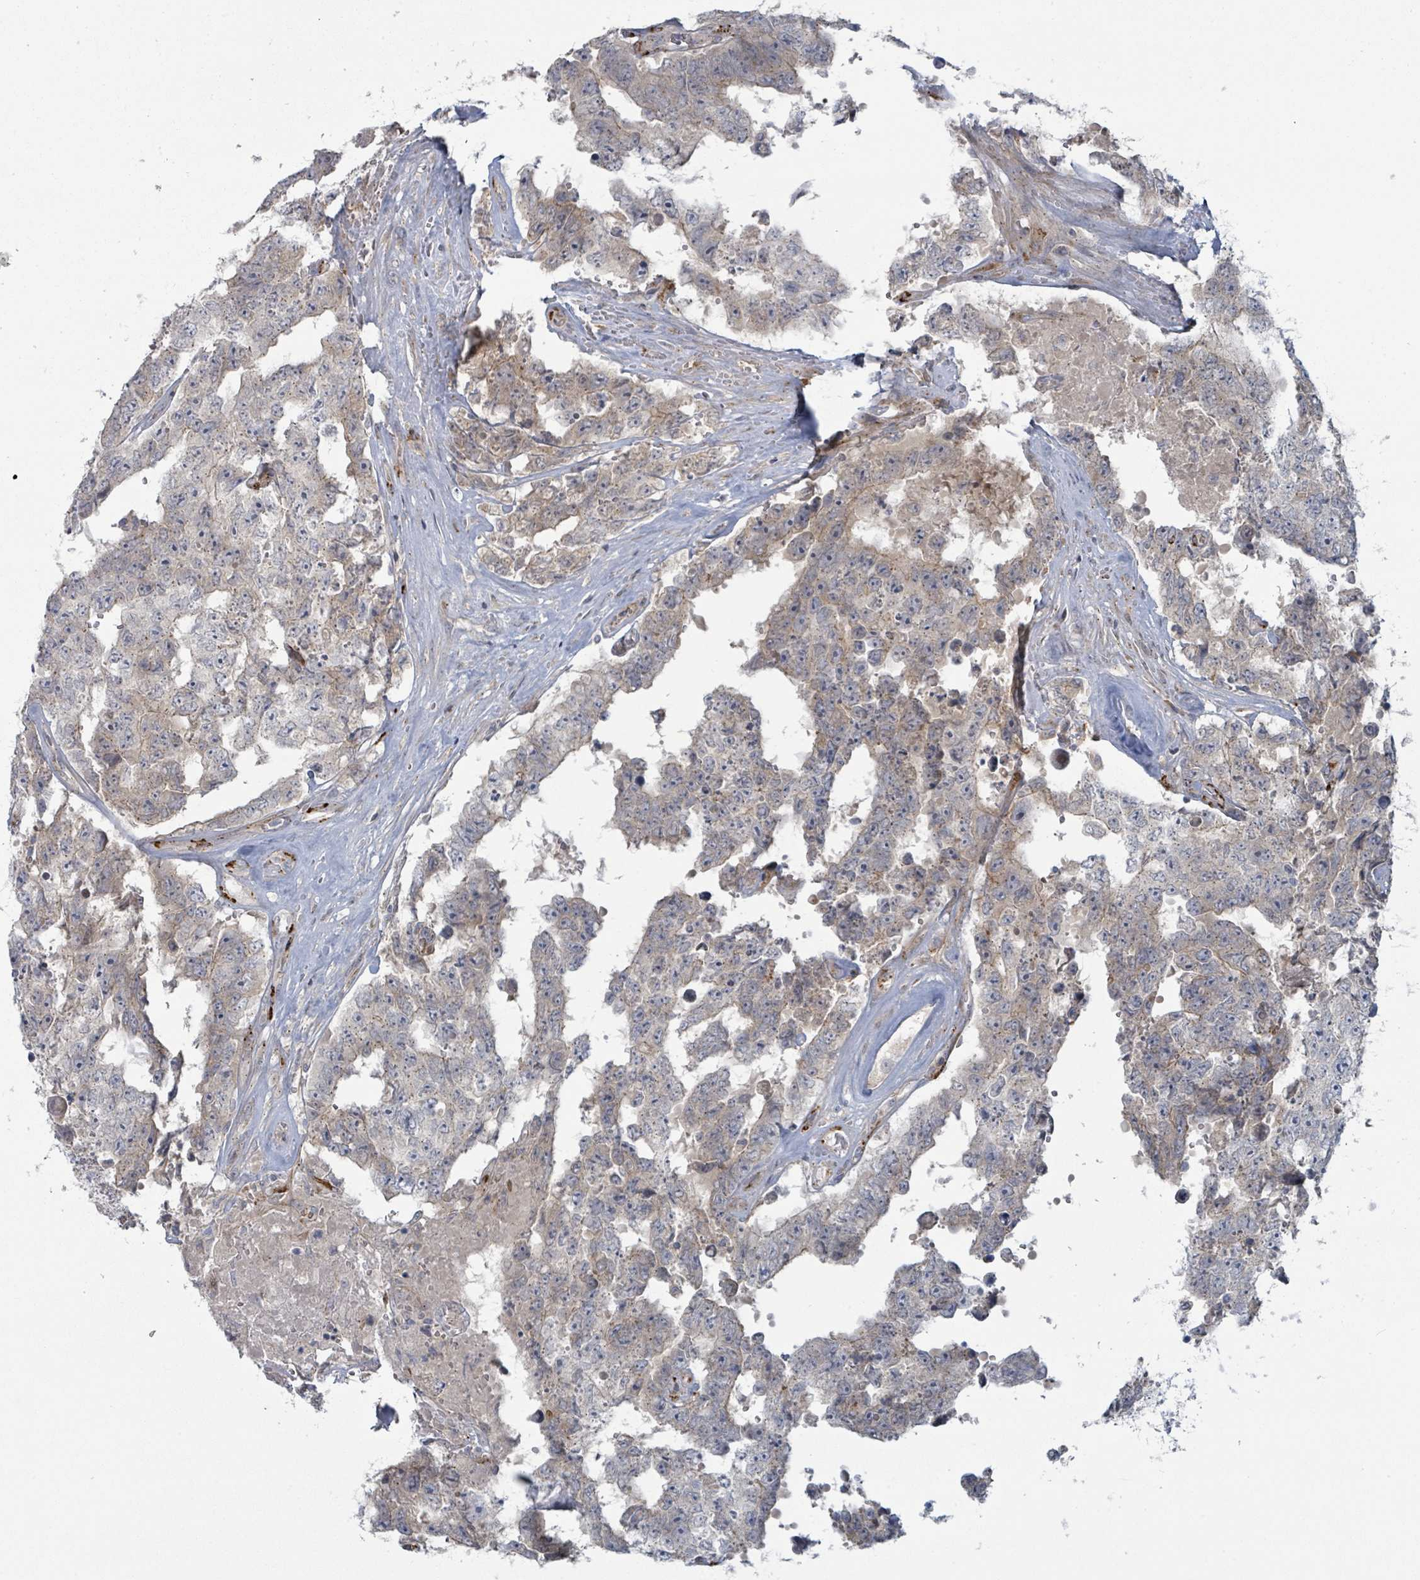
{"staining": {"intensity": "weak", "quantity": "<25%", "location": "cytoplasmic/membranous"}, "tissue": "testis cancer", "cell_type": "Tumor cells", "image_type": "cancer", "snomed": [{"axis": "morphology", "description": "Normal tissue, NOS"}, {"axis": "morphology", "description": "Carcinoma, Embryonal, NOS"}, {"axis": "topography", "description": "Testis"}, {"axis": "topography", "description": "Epididymis"}], "caption": "Embryonal carcinoma (testis) stained for a protein using immunohistochemistry (IHC) reveals no staining tumor cells.", "gene": "COL5A3", "patient": {"sex": "male", "age": 25}}